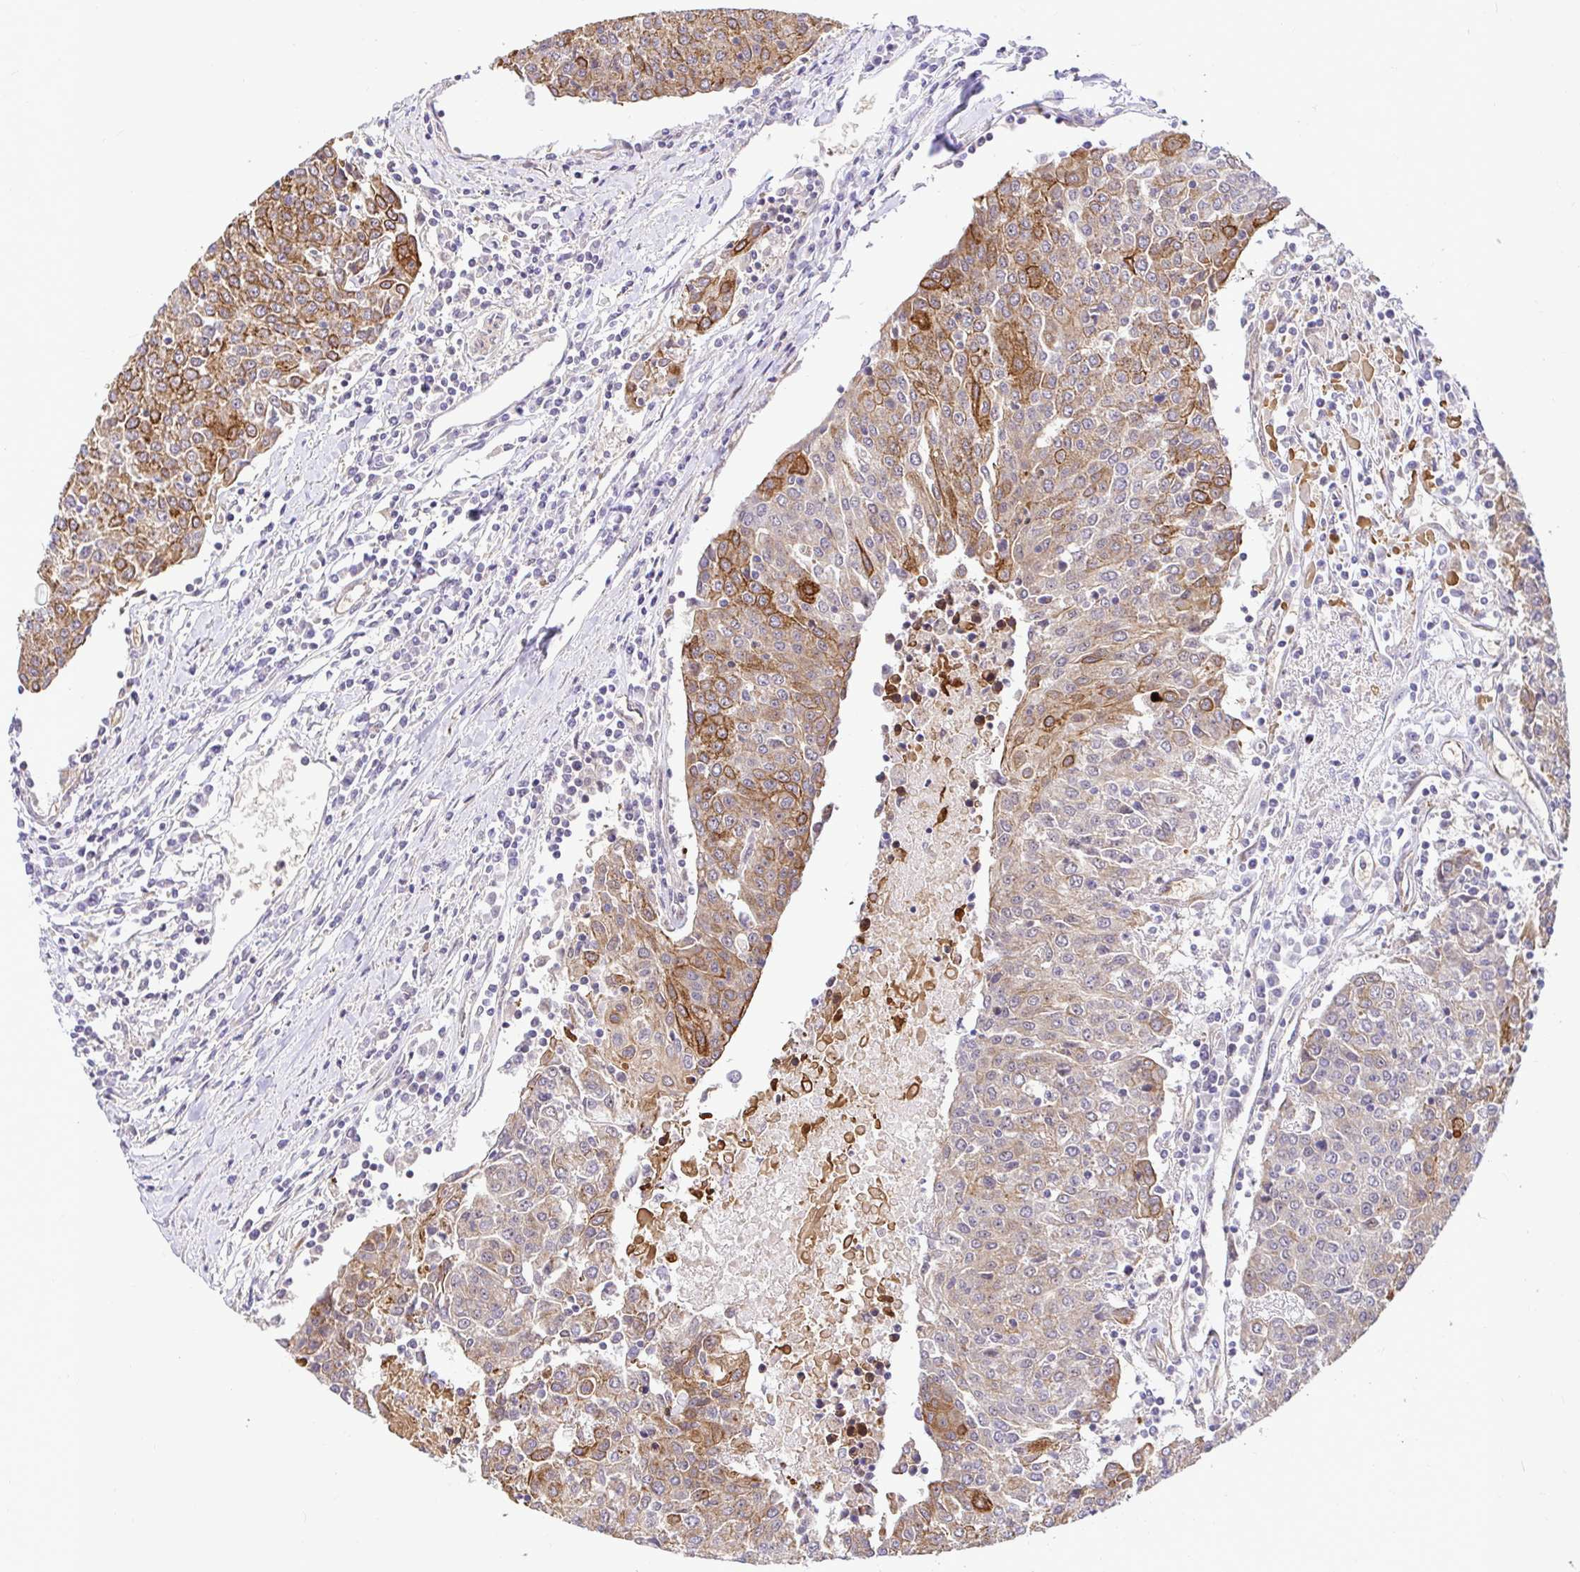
{"staining": {"intensity": "moderate", "quantity": "25%-75%", "location": "cytoplasmic/membranous"}, "tissue": "urothelial cancer", "cell_type": "Tumor cells", "image_type": "cancer", "snomed": [{"axis": "morphology", "description": "Urothelial carcinoma, High grade"}, {"axis": "topography", "description": "Urinary bladder"}], "caption": "Immunohistochemical staining of urothelial cancer reveals medium levels of moderate cytoplasmic/membranous protein positivity in about 25%-75% of tumor cells. The protein of interest is shown in brown color, while the nuclei are stained blue.", "gene": "TRIM55", "patient": {"sex": "female", "age": 85}}